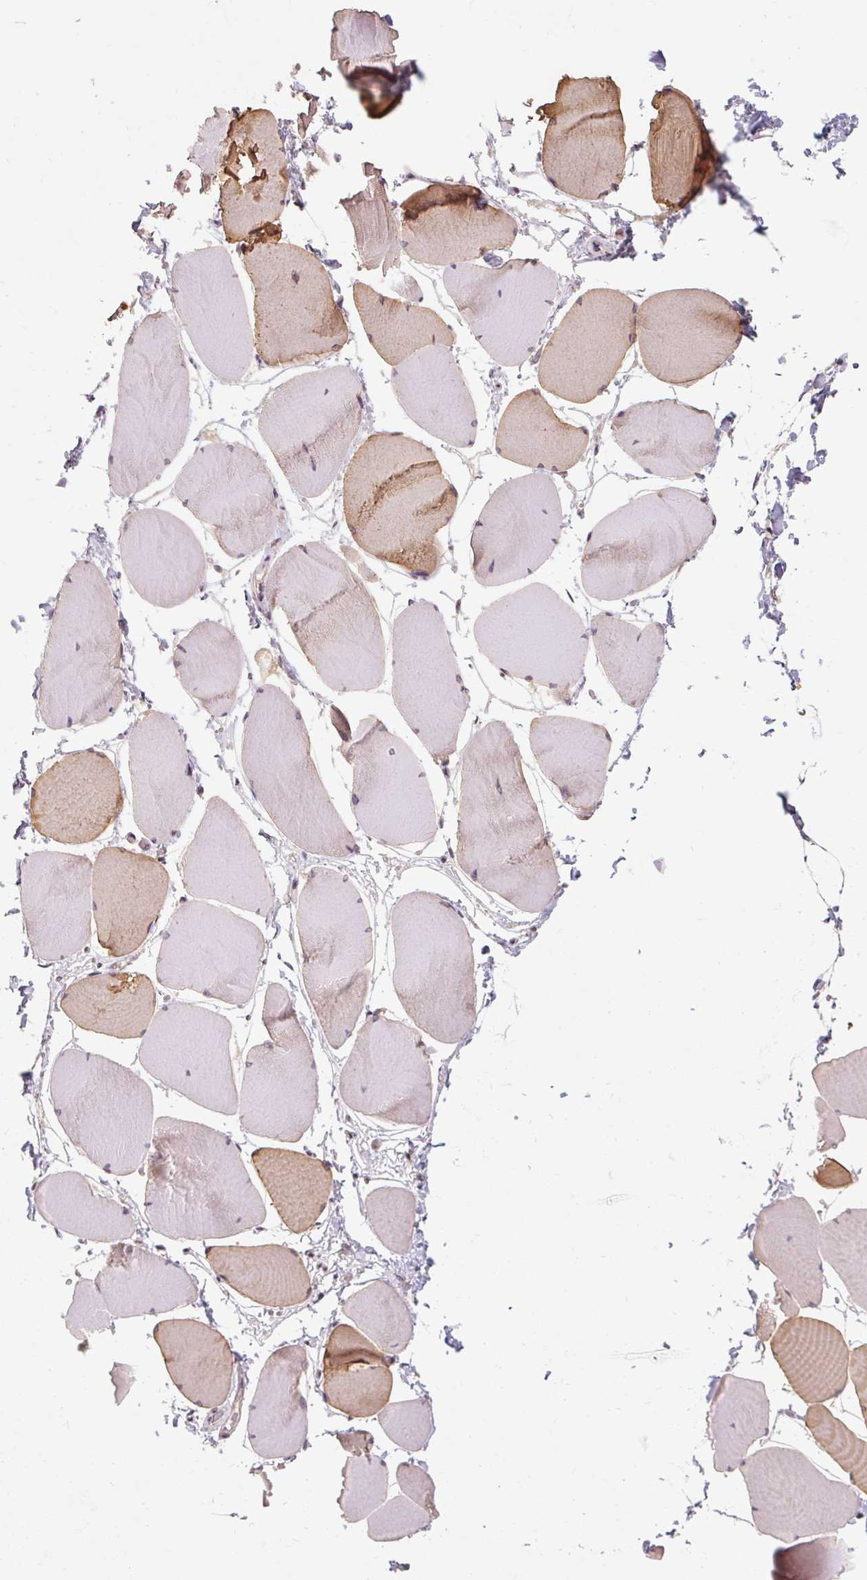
{"staining": {"intensity": "moderate", "quantity": "25%-75%", "location": "cytoplasmic/membranous"}, "tissue": "skeletal muscle", "cell_type": "Myocytes", "image_type": "normal", "snomed": [{"axis": "morphology", "description": "Normal tissue, NOS"}, {"axis": "topography", "description": "Skeletal muscle"}], "caption": "High-power microscopy captured an immunohistochemistry (IHC) image of benign skeletal muscle, revealing moderate cytoplasmic/membranous expression in about 25%-75% of myocytes. Immunohistochemistry (ihc) stains the protein in brown and the nuclei are stained blue.", "gene": "CFAP65", "patient": {"sex": "male", "age": 25}}